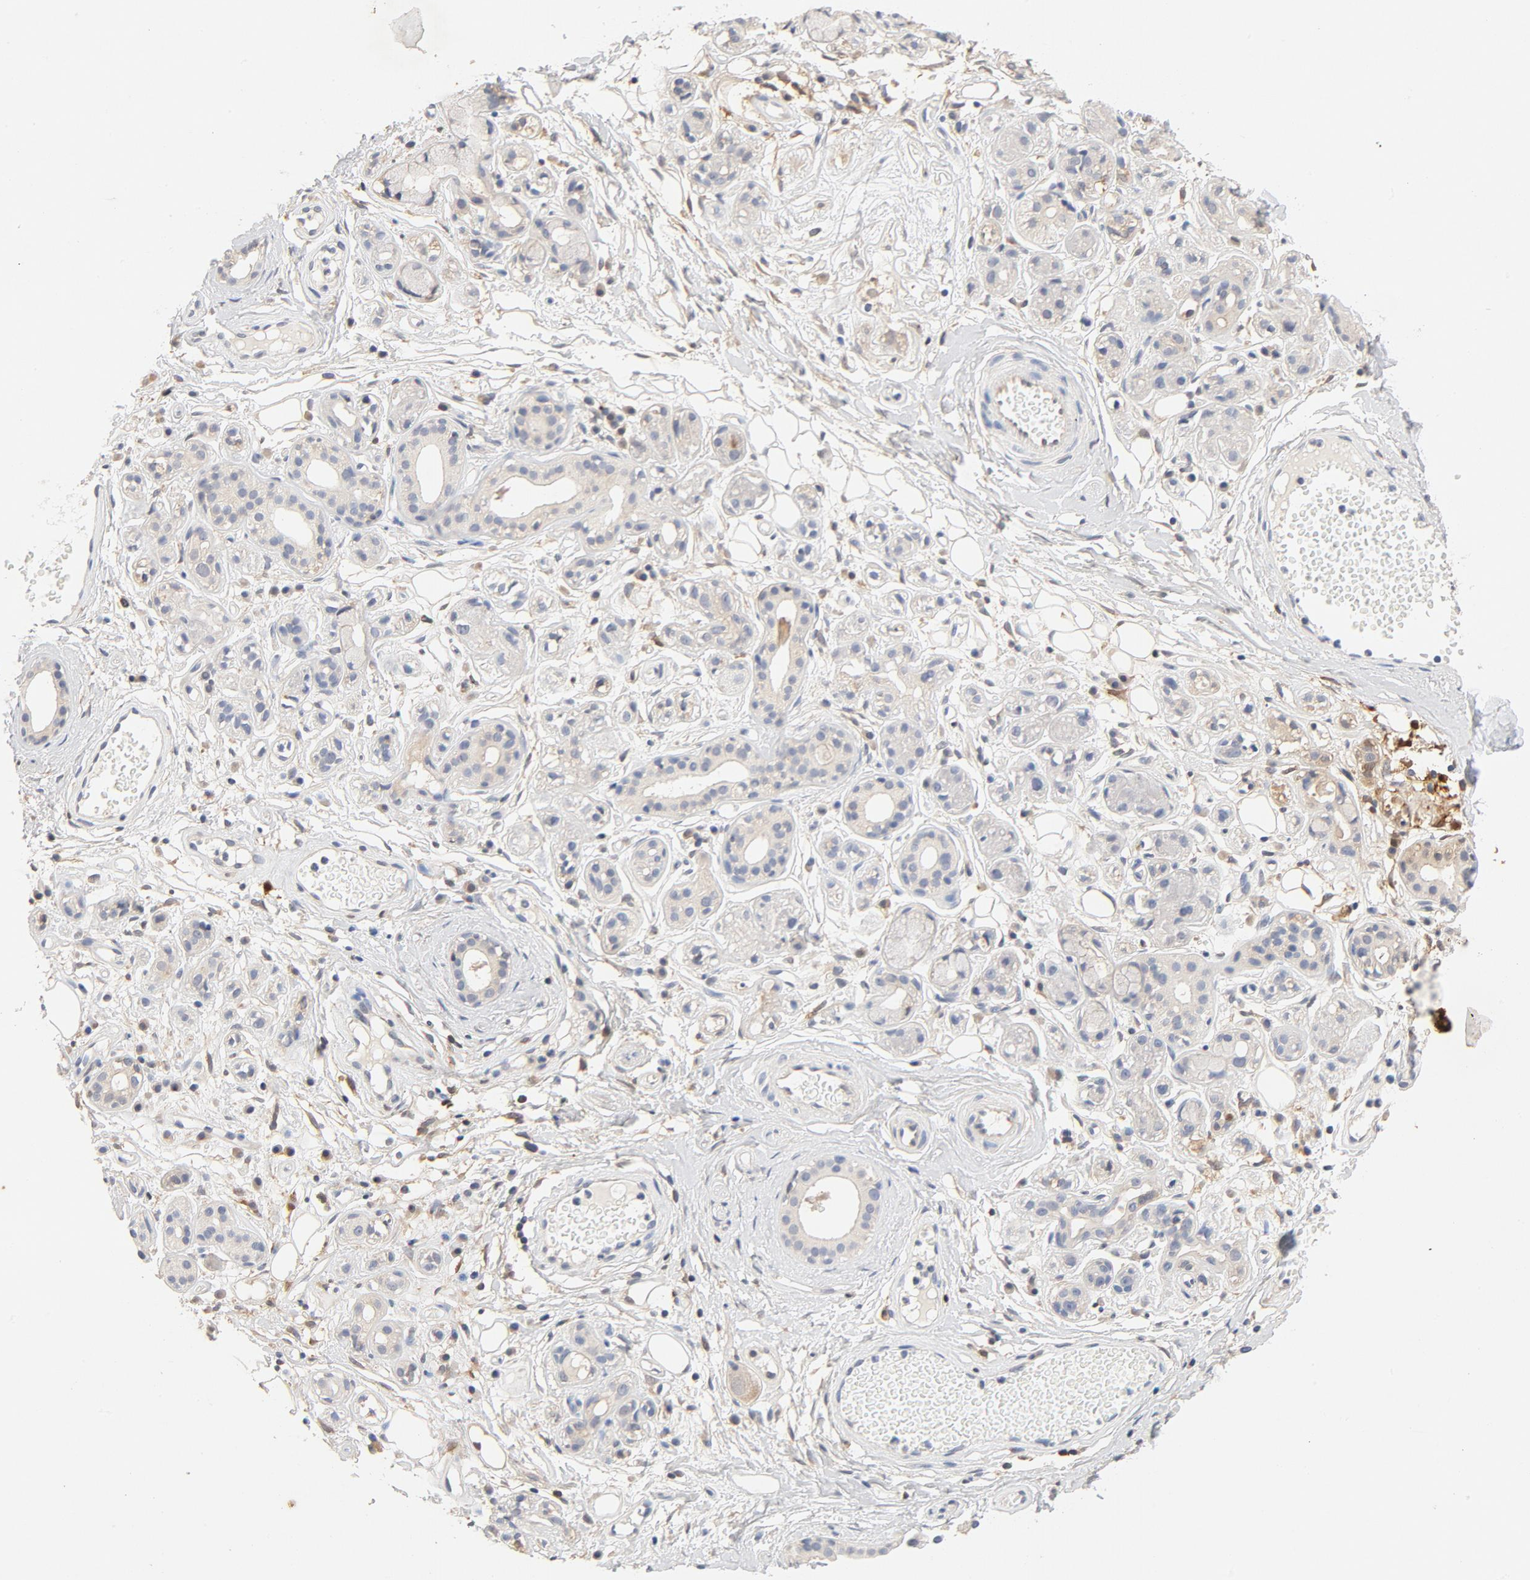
{"staining": {"intensity": "weak", "quantity": "<25%", "location": "cytoplasmic/membranous"}, "tissue": "salivary gland", "cell_type": "Glandular cells", "image_type": "normal", "snomed": [{"axis": "morphology", "description": "Normal tissue, NOS"}, {"axis": "topography", "description": "Salivary gland"}], "caption": "Immunohistochemical staining of unremarkable human salivary gland demonstrates no significant expression in glandular cells. (Stains: DAB immunohistochemistry (IHC) with hematoxylin counter stain, Microscopy: brightfield microscopy at high magnification).", "gene": "STAT1", "patient": {"sex": "male", "age": 54}}